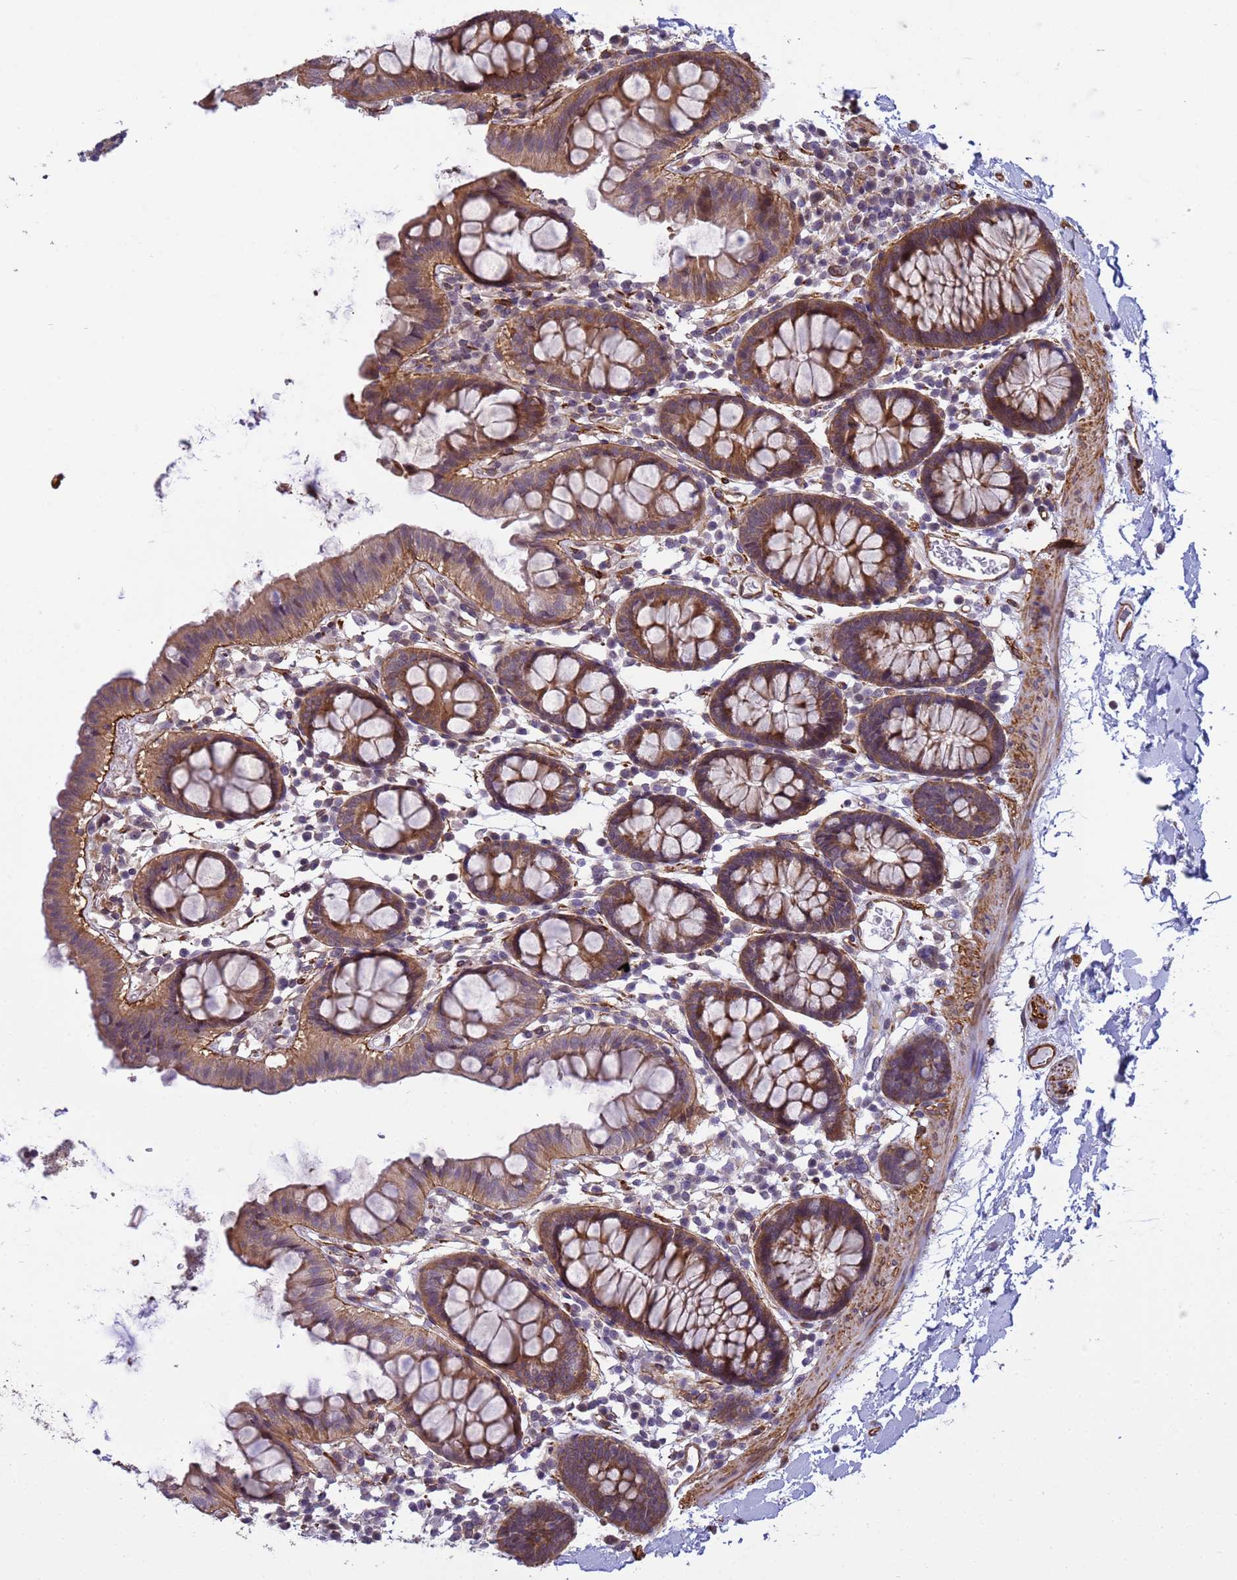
{"staining": {"intensity": "moderate", "quantity": ">75%", "location": "cytoplasmic/membranous"}, "tissue": "colon", "cell_type": "Endothelial cells", "image_type": "normal", "snomed": [{"axis": "morphology", "description": "Normal tissue, NOS"}, {"axis": "topography", "description": "Colon"}], "caption": "Immunohistochemistry (IHC) photomicrograph of normal colon stained for a protein (brown), which displays medium levels of moderate cytoplasmic/membranous expression in approximately >75% of endothelial cells.", "gene": "ITGB4", "patient": {"sex": "male", "age": 75}}